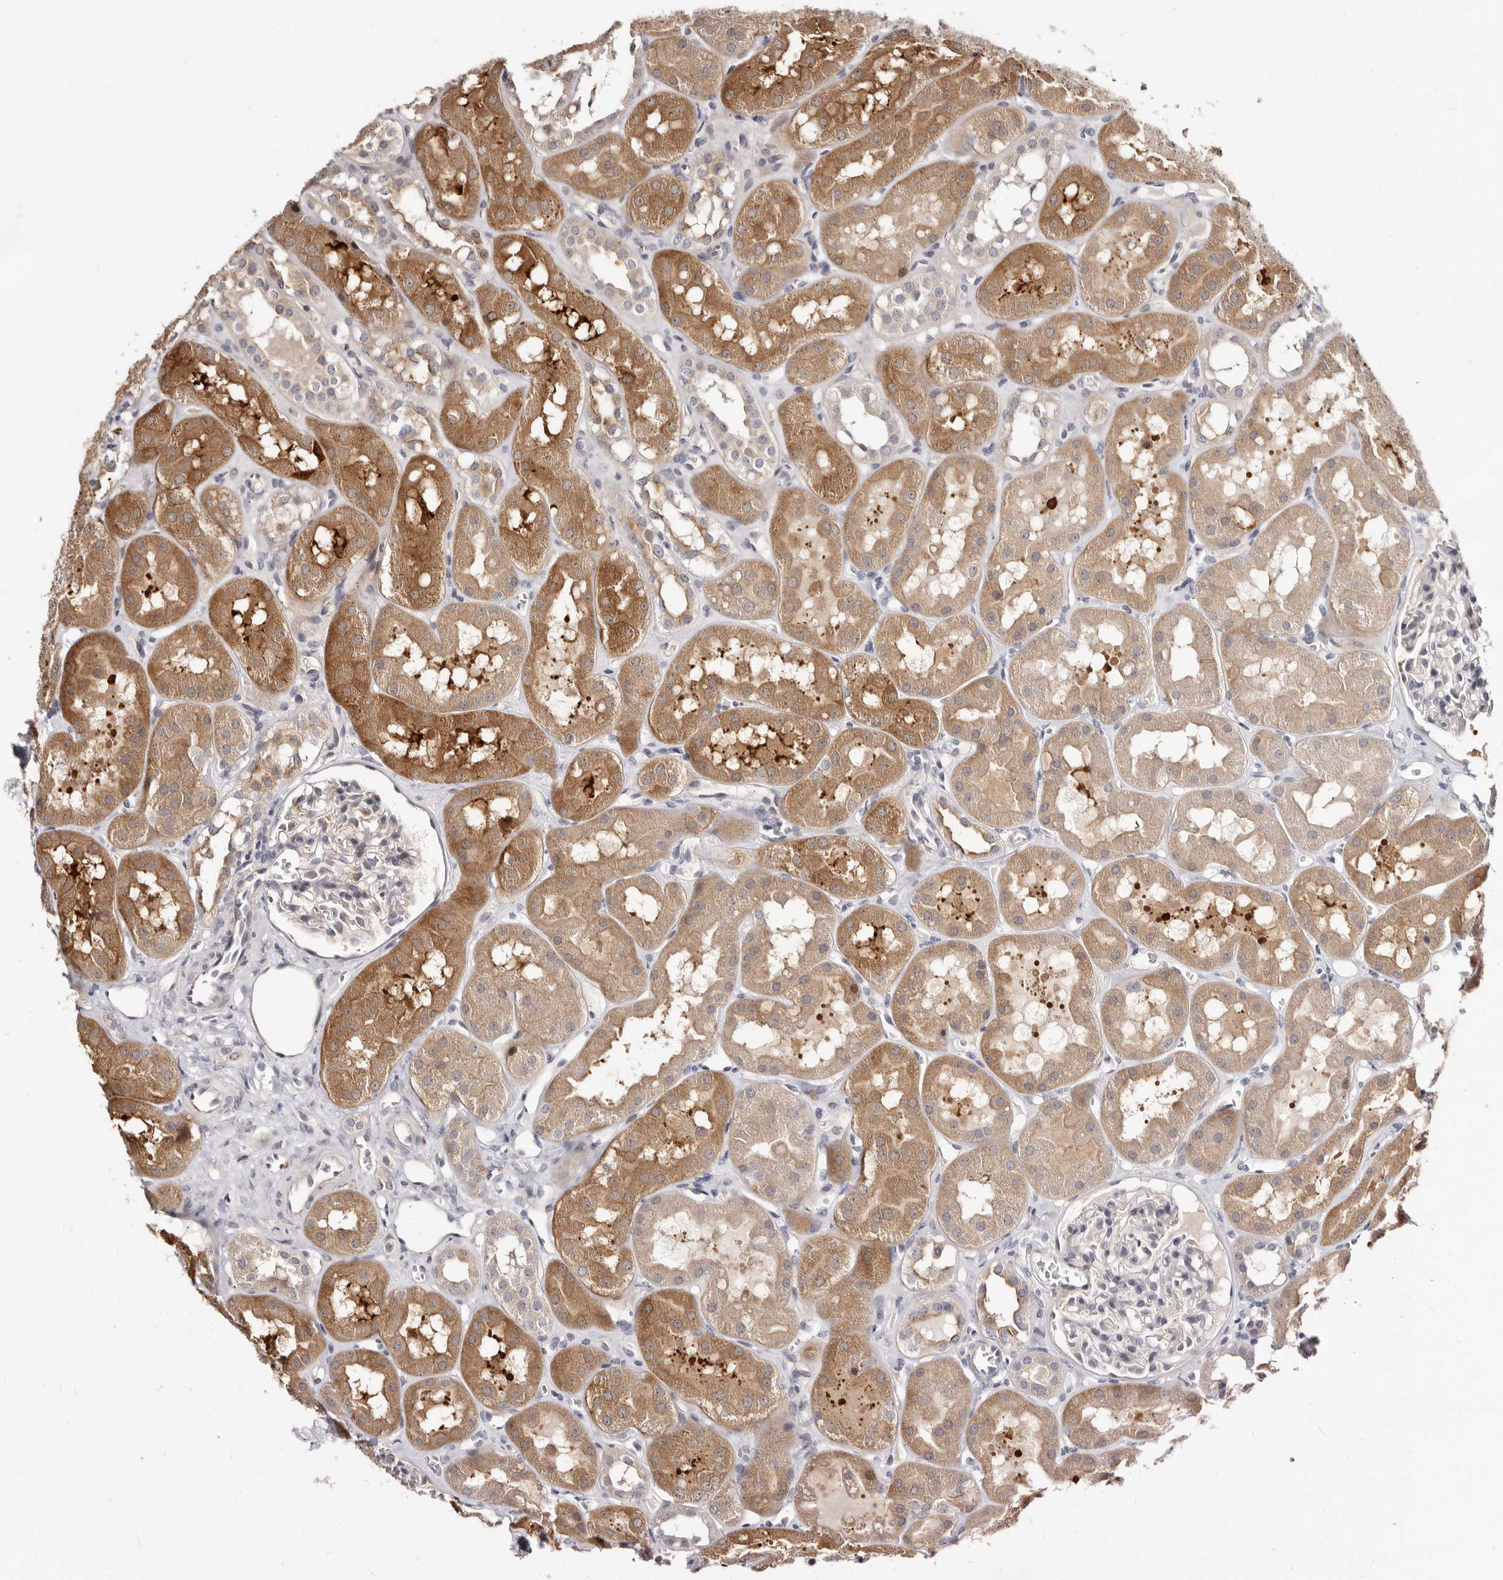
{"staining": {"intensity": "negative", "quantity": "none", "location": "none"}, "tissue": "kidney", "cell_type": "Cells in glomeruli", "image_type": "normal", "snomed": [{"axis": "morphology", "description": "Normal tissue, NOS"}, {"axis": "topography", "description": "Kidney"}], "caption": "The histopathology image shows no staining of cells in glomeruli in unremarkable kidney.", "gene": "KLHL4", "patient": {"sex": "male", "age": 16}}